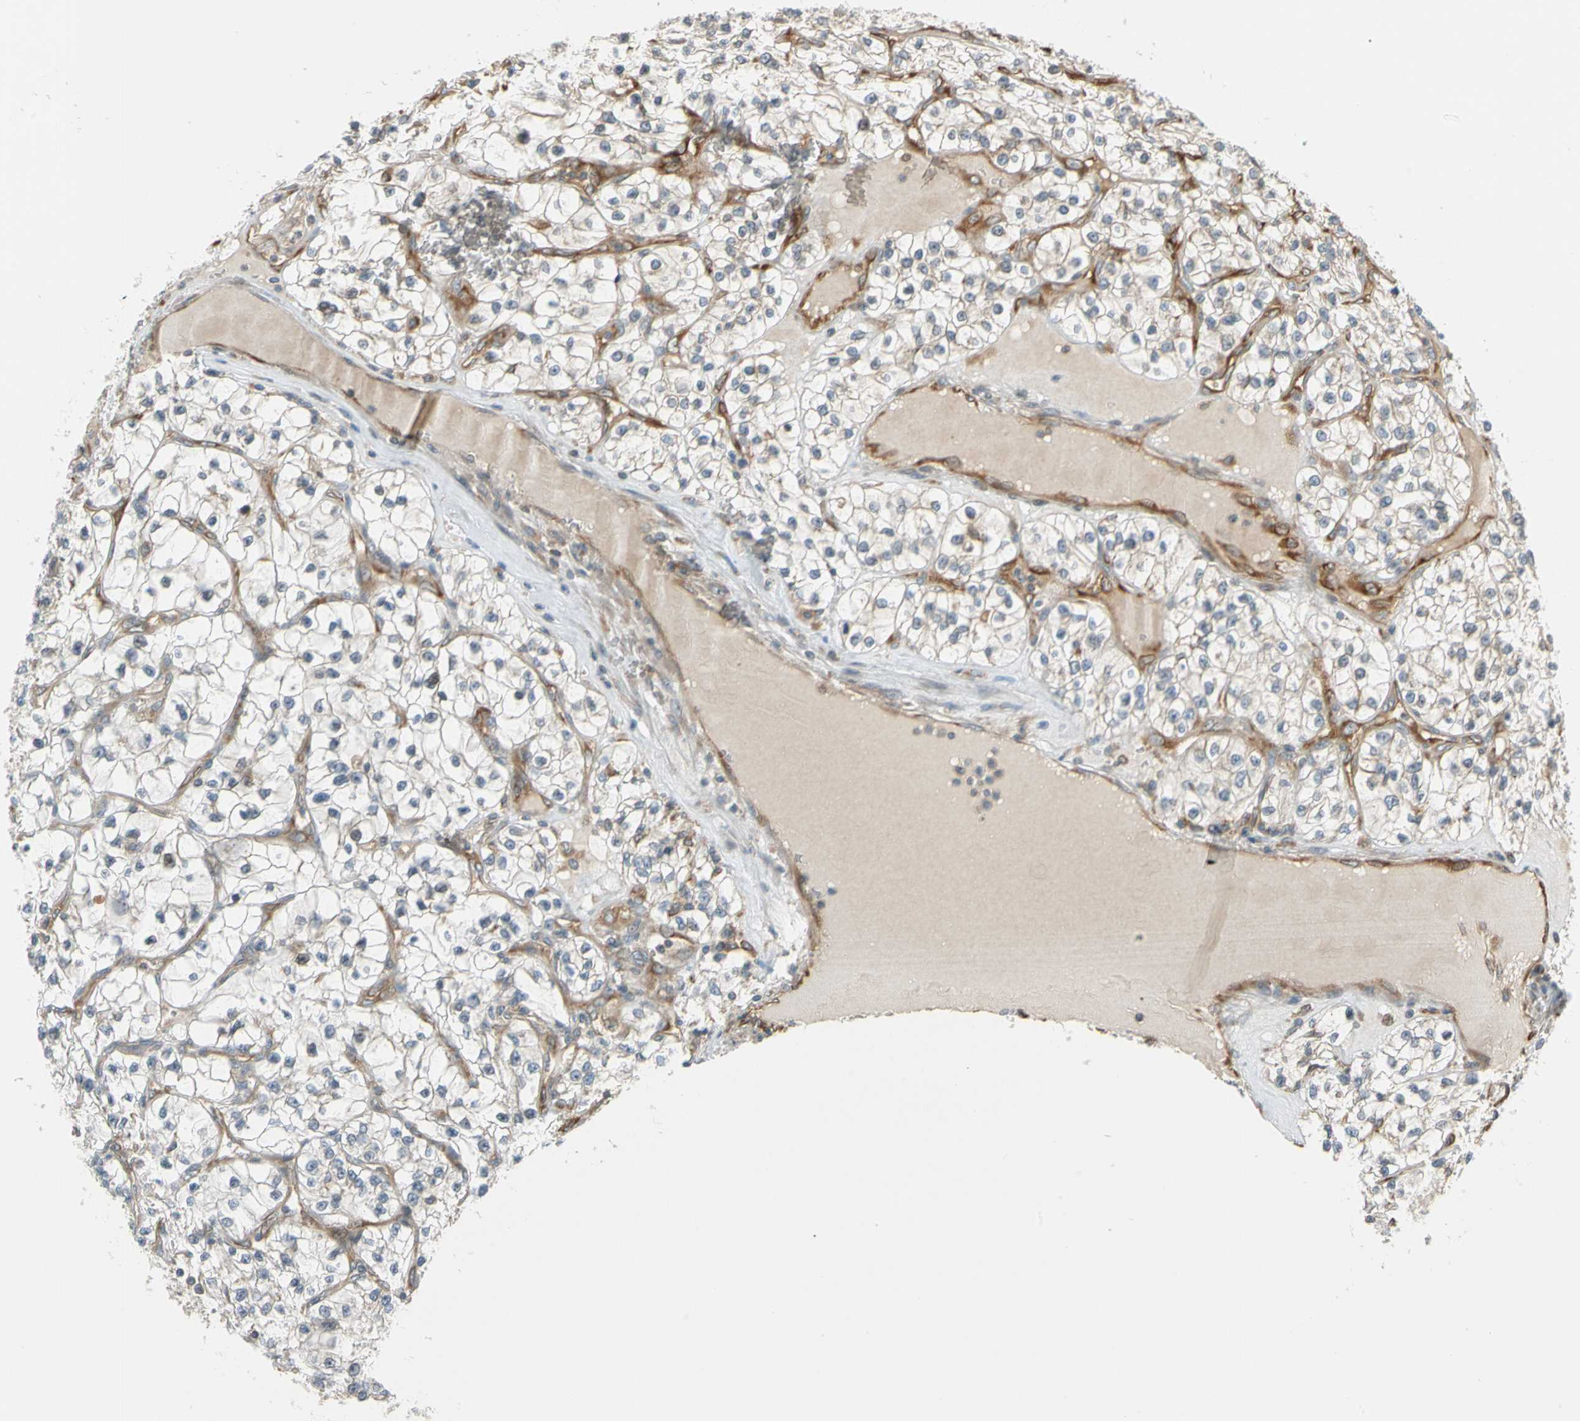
{"staining": {"intensity": "negative", "quantity": "none", "location": "none"}, "tissue": "renal cancer", "cell_type": "Tumor cells", "image_type": "cancer", "snomed": [{"axis": "morphology", "description": "Adenocarcinoma, NOS"}, {"axis": "topography", "description": "Kidney"}], "caption": "Tumor cells show no significant protein expression in renal cancer.", "gene": "TRIO", "patient": {"sex": "female", "age": 57}}